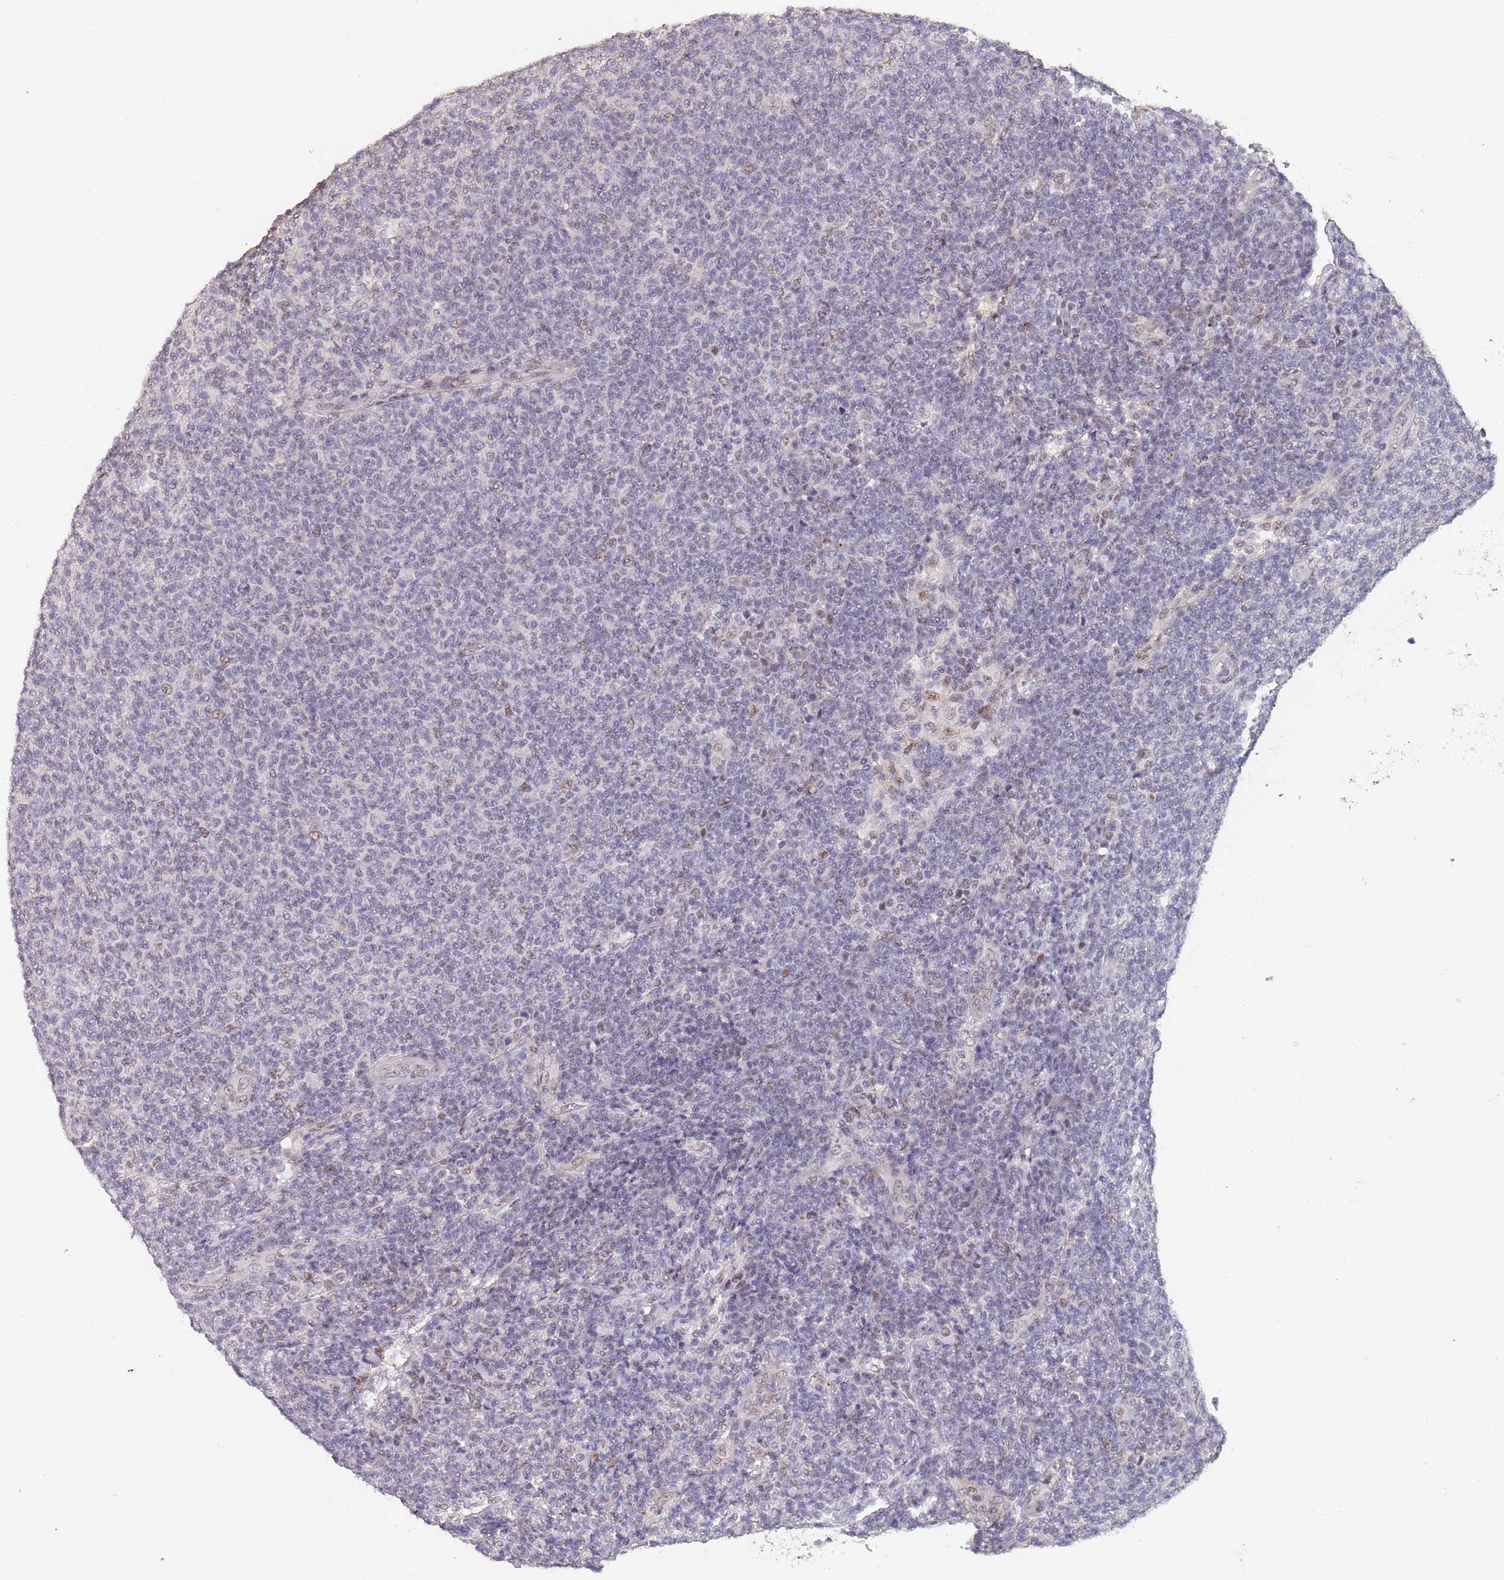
{"staining": {"intensity": "negative", "quantity": "none", "location": "none"}, "tissue": "lymphoma", "cell_type": "Tumor cells", "image_type": "cancer", "snomed": [{"axis": "morphology", "description": "Malignant lymphoma, non-Hodgkin's type, Low grade"}, {"axis": "topography", "description": "Lymph node"}], "caption": "DAB immunohistochemical staining of lymphoma reveals no significant positivity in tumor cells.", "gene": "CIZ1", "patient": {"sex": "male", "age": 66}}